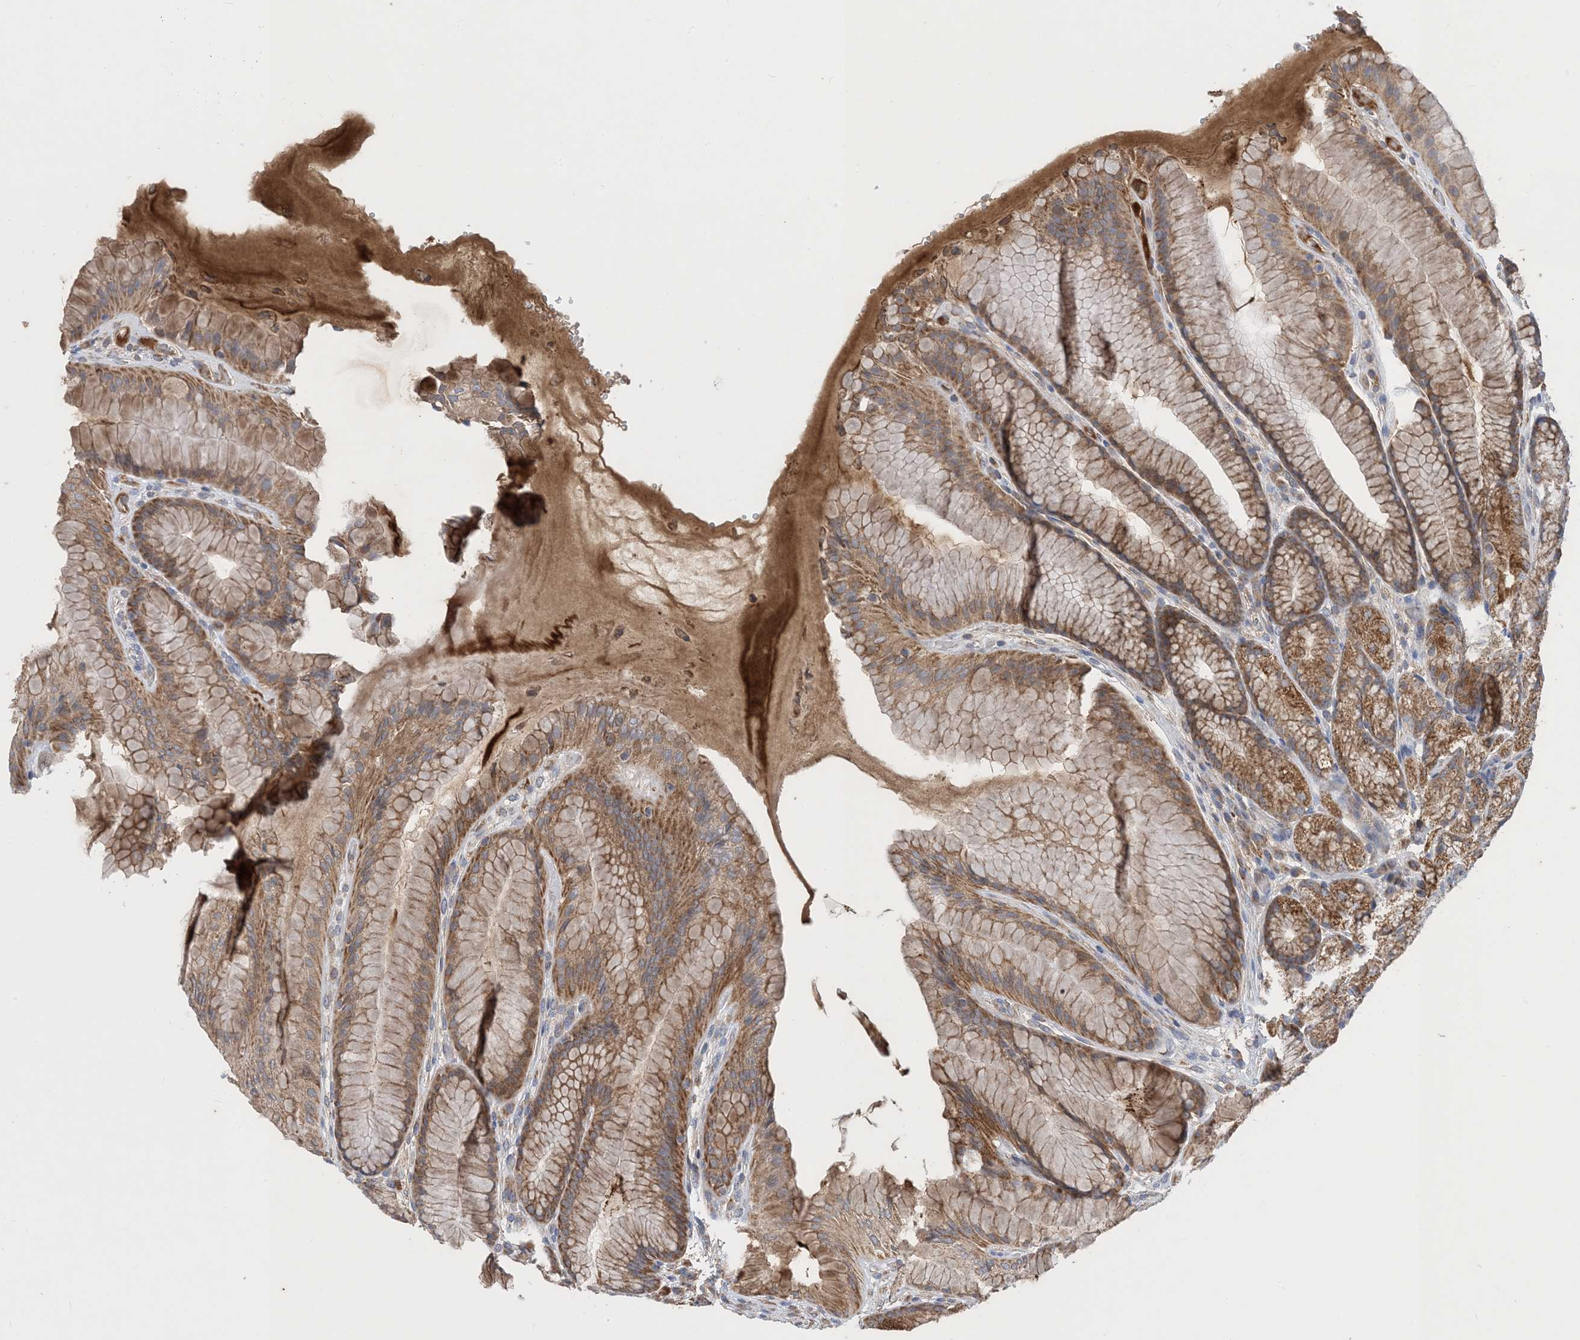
{"staining": {"intensity": "moderate", "quantity": ">75%", "location": "cytoplasmic/membranous"}, "tissue": "stomach", "cell_type": "Glandular cells", "image_type": "normal", "snomed": [{"axis": "morphology", "description": "Normal tissue, NOS"}, {"axis": "topography", "description": "Stomach"}], "caption": "Glandular cells display moderate cytoplasmic/membranous staining in approximately >75% of cells in unremarkable stomach.", "gene": "STK19", "patient": {"sex": "male", "age": 57}}